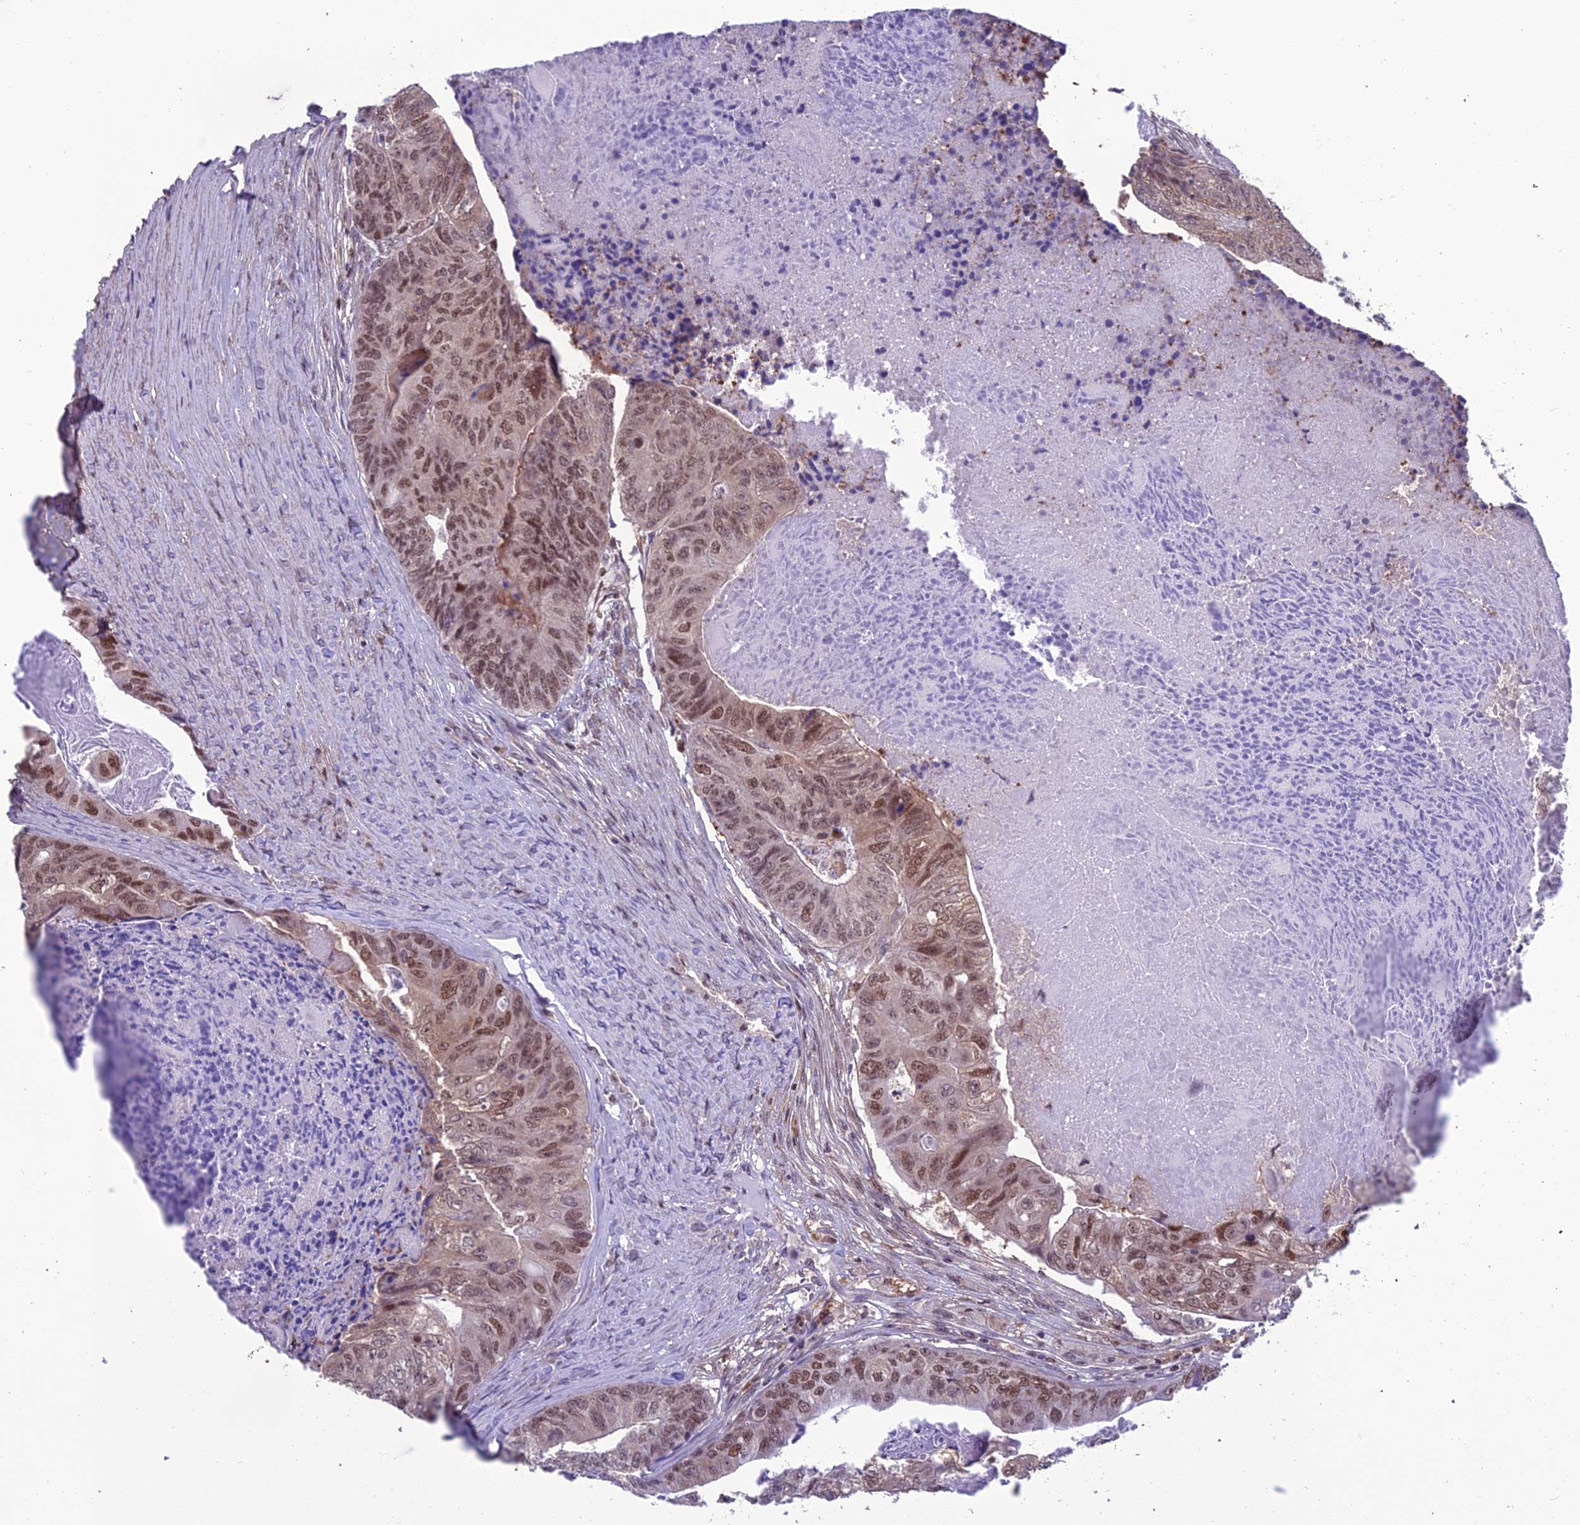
{"staining": {"intensity": "moderate", "quantity": ">75%", "location": "nuclear"}, "tissue": "colorectal cancer", "cell_type": "Tumor cells", "image_type": "cancer", "snomed": [{"axis": "morphology", "description": "Adenocarcinoma, NOS"}, {"axis": "topography", "description": "Colon"}], "caption": "Protein staining by IHC exhibits moderate nuclear expression in about >75% of tumor cells in colorectal adenocarcinoma.", "gene": "MIS12", "patient": {"sex": "female", "age": 67}}